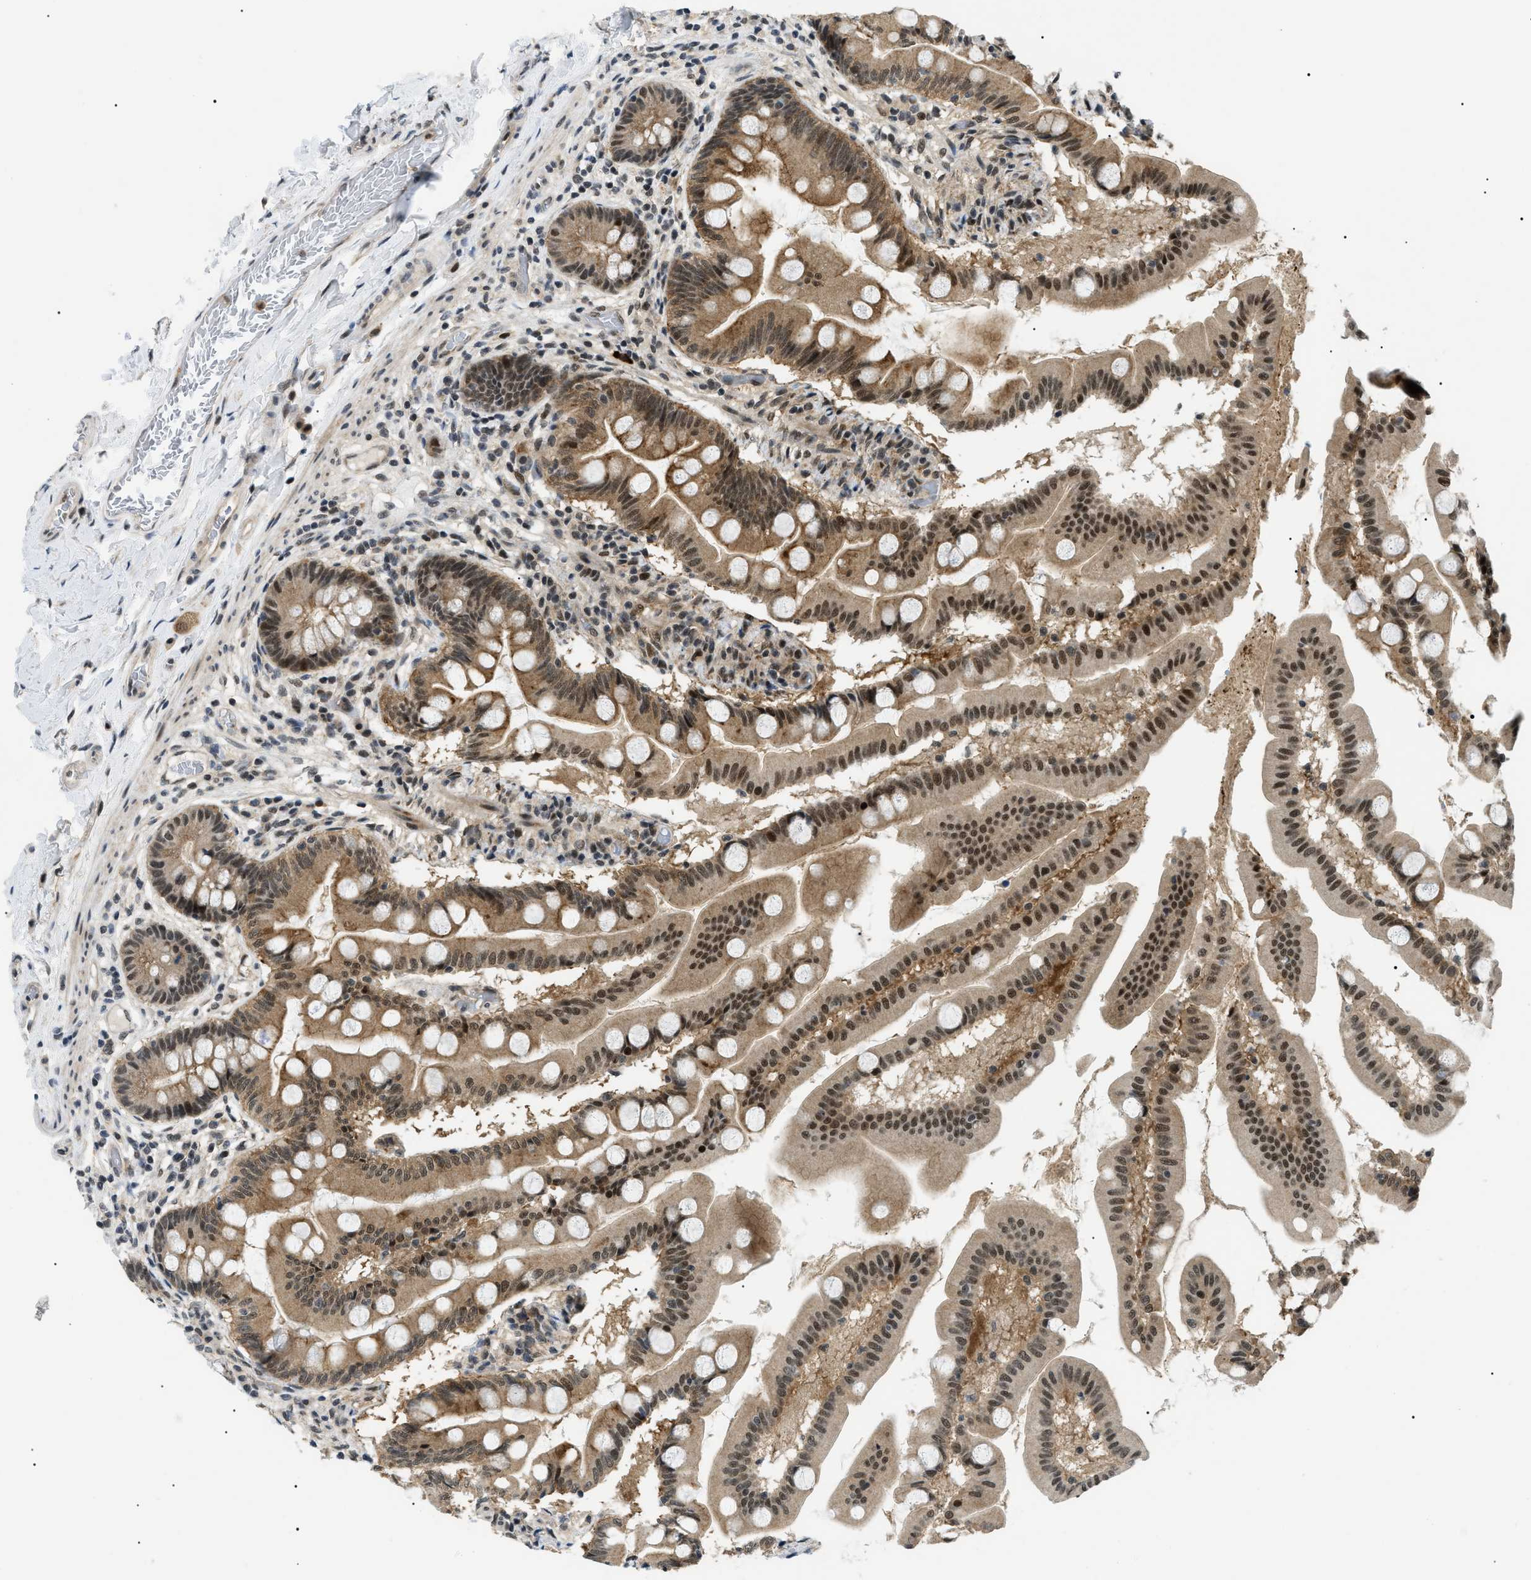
{"staining": {"intensity": "strong", "quantity": ">75%", "location": "cytoplasmic/membranous,nuclear"}, "tissue": "small intestine", "cell_type": "Glandular cells", "image_type": "normal", "snomed": [{"axis": "morphology", "description": "Normal tissue, NOS"}, {"axis": "topography", "description": "Small intestine"}], "caption": "Immunohistochemical staining of normal human small intestine shows >75% levels of strong cytoplasmic/membranous,nuclear protein expression in about >75% of glandular cells. Immunohistochemistry (ihc) stains the protein in brown and the nuclei are stained blue.", "gene": "RBM15", "patient": {"sex": "female", "age": 56}}